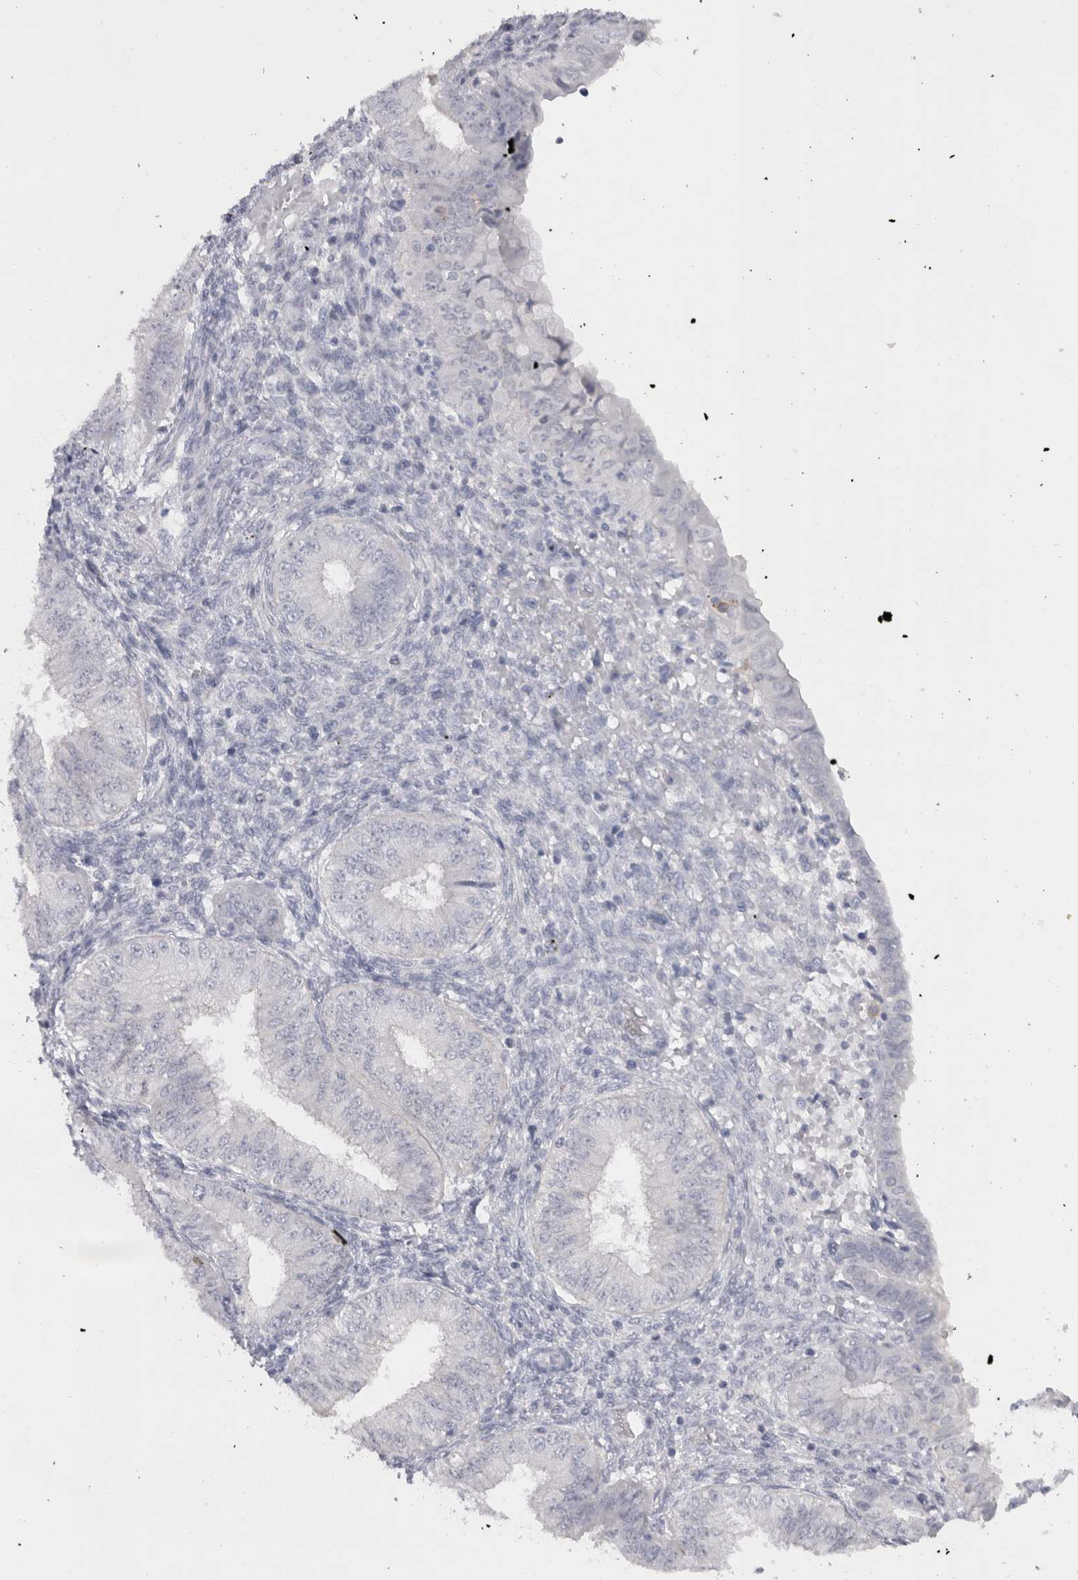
{"staining": {"intensity": "negative", "quantity": "none", "location": "none"}, "tissue": "endometrial cancer", "cell_type": "Tumor cells", "image_type": "cancer", "snomed": [{"axis": "morphology", "description": "Normal tissue, NOS"}, {"axis": "morphology", "description": "Adenocarcinoma, NOS"}, {"axis": "topography", "description": "Endometrium"}], "caption": "This is an immunohistochemistry micrograph of endometrial cancer. There is no expression in tumor cells.", "gene": "CDH17", "patient": {"sex": "female", "age": 53}}